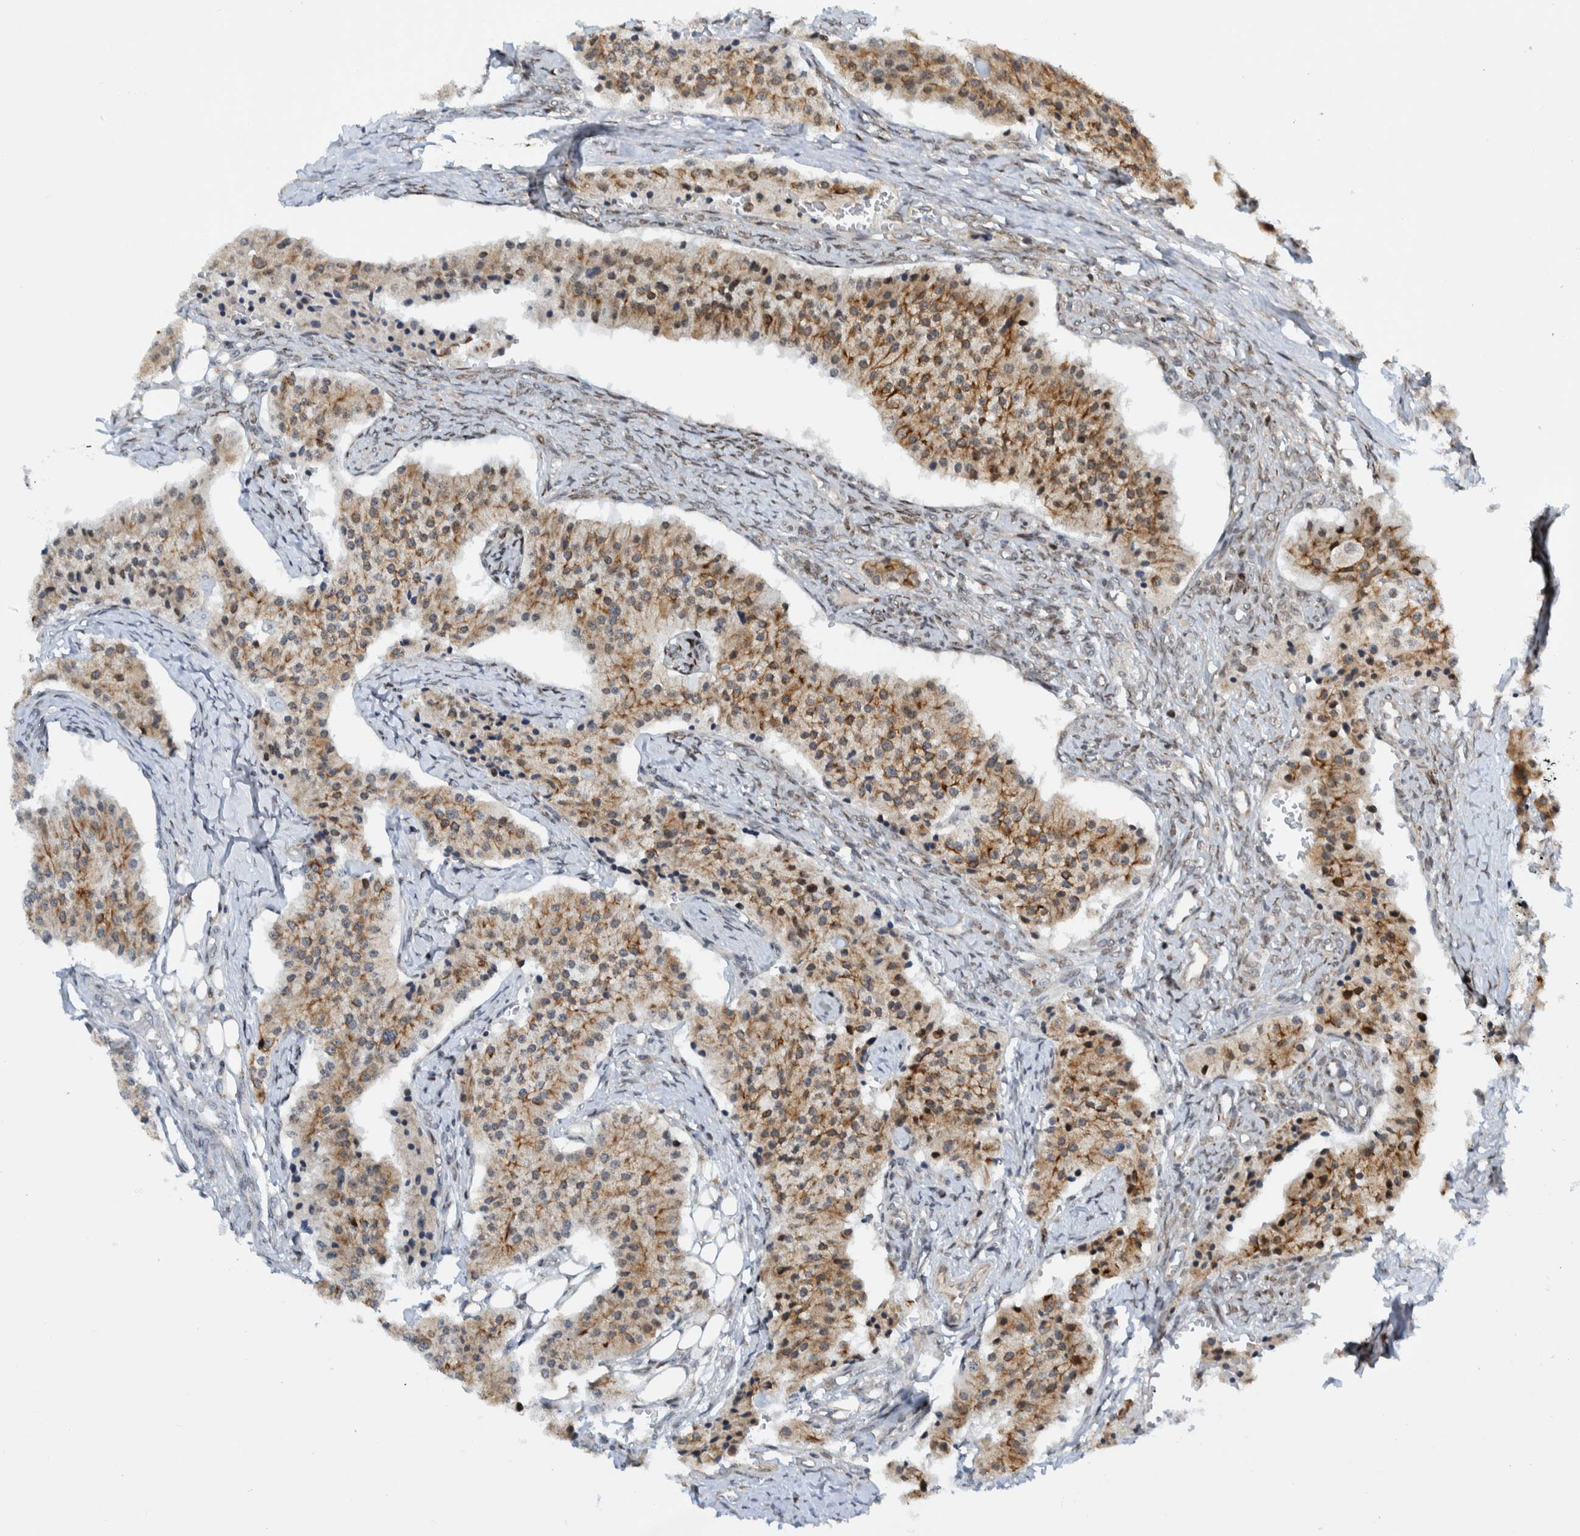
{"staining": {"intensity": "moderate", "quantity": ">75%", "location": "cytoplasmic/membranous"}, "tissue": "carcinoid", "cell_type": "Tumor cells", "image_type": "cancer", "snomed": [{"axis": "morphology", "description": "Carcinoid, malignant, NOS"}, {"axis": "topography", "description": "Colon"}], "caption": "Protein staining reveals moderate cytoplasmic/membranous staining in about >75% of tumor cells in carcinoid. (DAB IHC, brown staining for protein, blue staining for nuclei).", "gene": "CCDC57", "patient": {"sex": "female", "age": 52}}